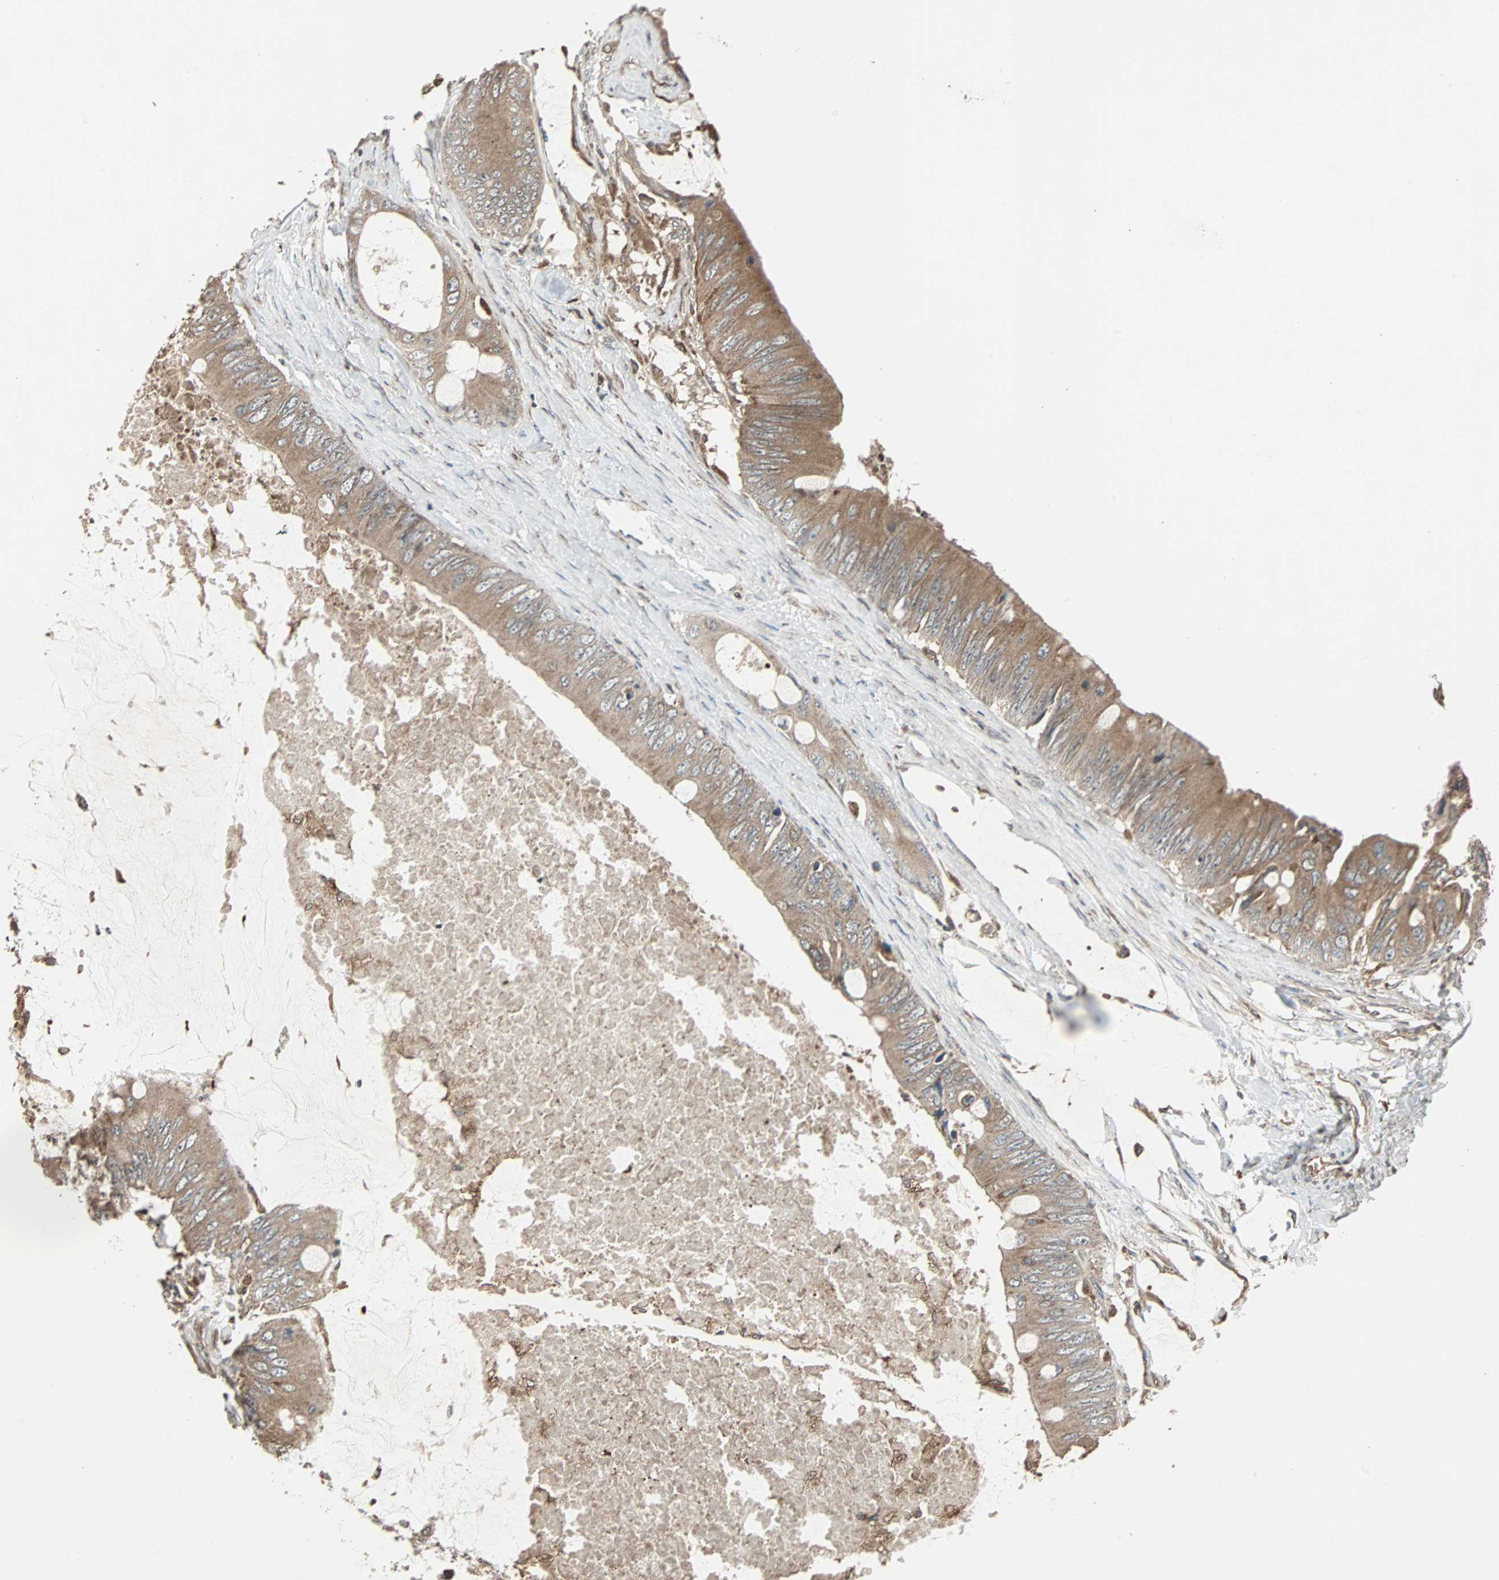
{"staining": {"intensity": "moderate", "quantity": ">75%", "location": "cytoplasmic/membranous"}, "tissue": "colorectal cancer", "cell_type": "Tumor cells", "image_type": "cancer", "snomed": [{"axis": "morphology", "description": "Adenocarcinoma, NOS"}, {"axis": "topography", "description": "Rectum"}], "caption": "Immunohistochemistry (IHC) micrograph of neoplastic tissue: colorectal cancer (adenocarcinoma) stained using immunohistochemistry (IHC) exhibits medium levels of moderate protein expression localized specifically in the cytoplasmic/membranous of tumor cells, appearing as a cytoplasmic/membranous brown color.", "gene": "RAB7A", "patient": {"sex": "female", "age": 77}}